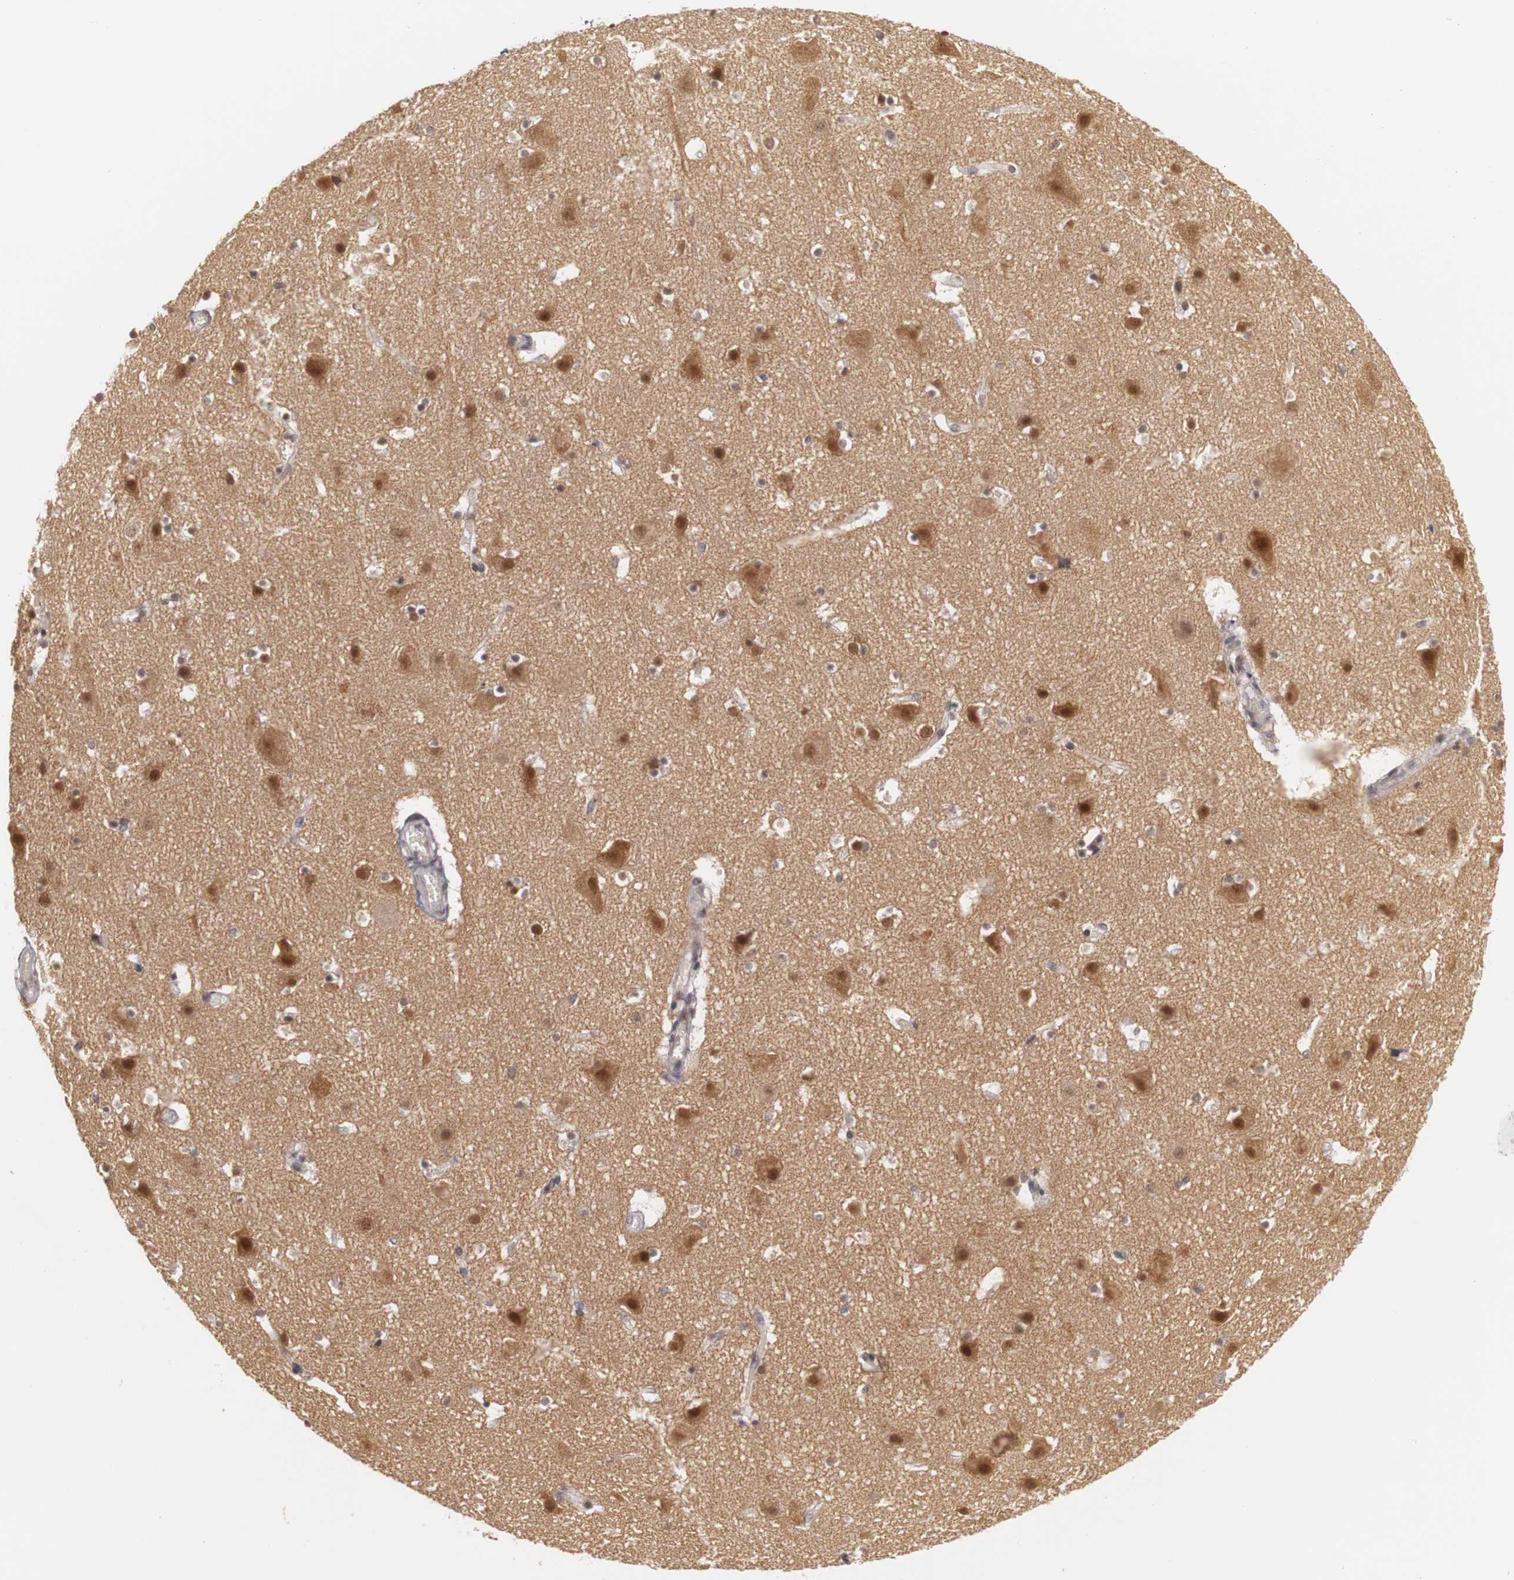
{"staining": {"intensity": "negative", "quantity": "none", "location": "none"}, "tissue": "cerebral cortex", "cell_type": "Endothelial cells", "image_type": "normal", "snomed": [{"axis": "morphology", "description": "Normal tissue, NOS"}, {"axis": "topography", "description": "Cerebral cortex"}], "caption": "Immunohistochemistry (IHC) micrograph of unremarkable cerebral cortex stained for a protein (brown), which demonstrates no positivity in endothelial cells.", "gene": "PLEKHA1", "patient": {"sex": "male", "age": 45}}